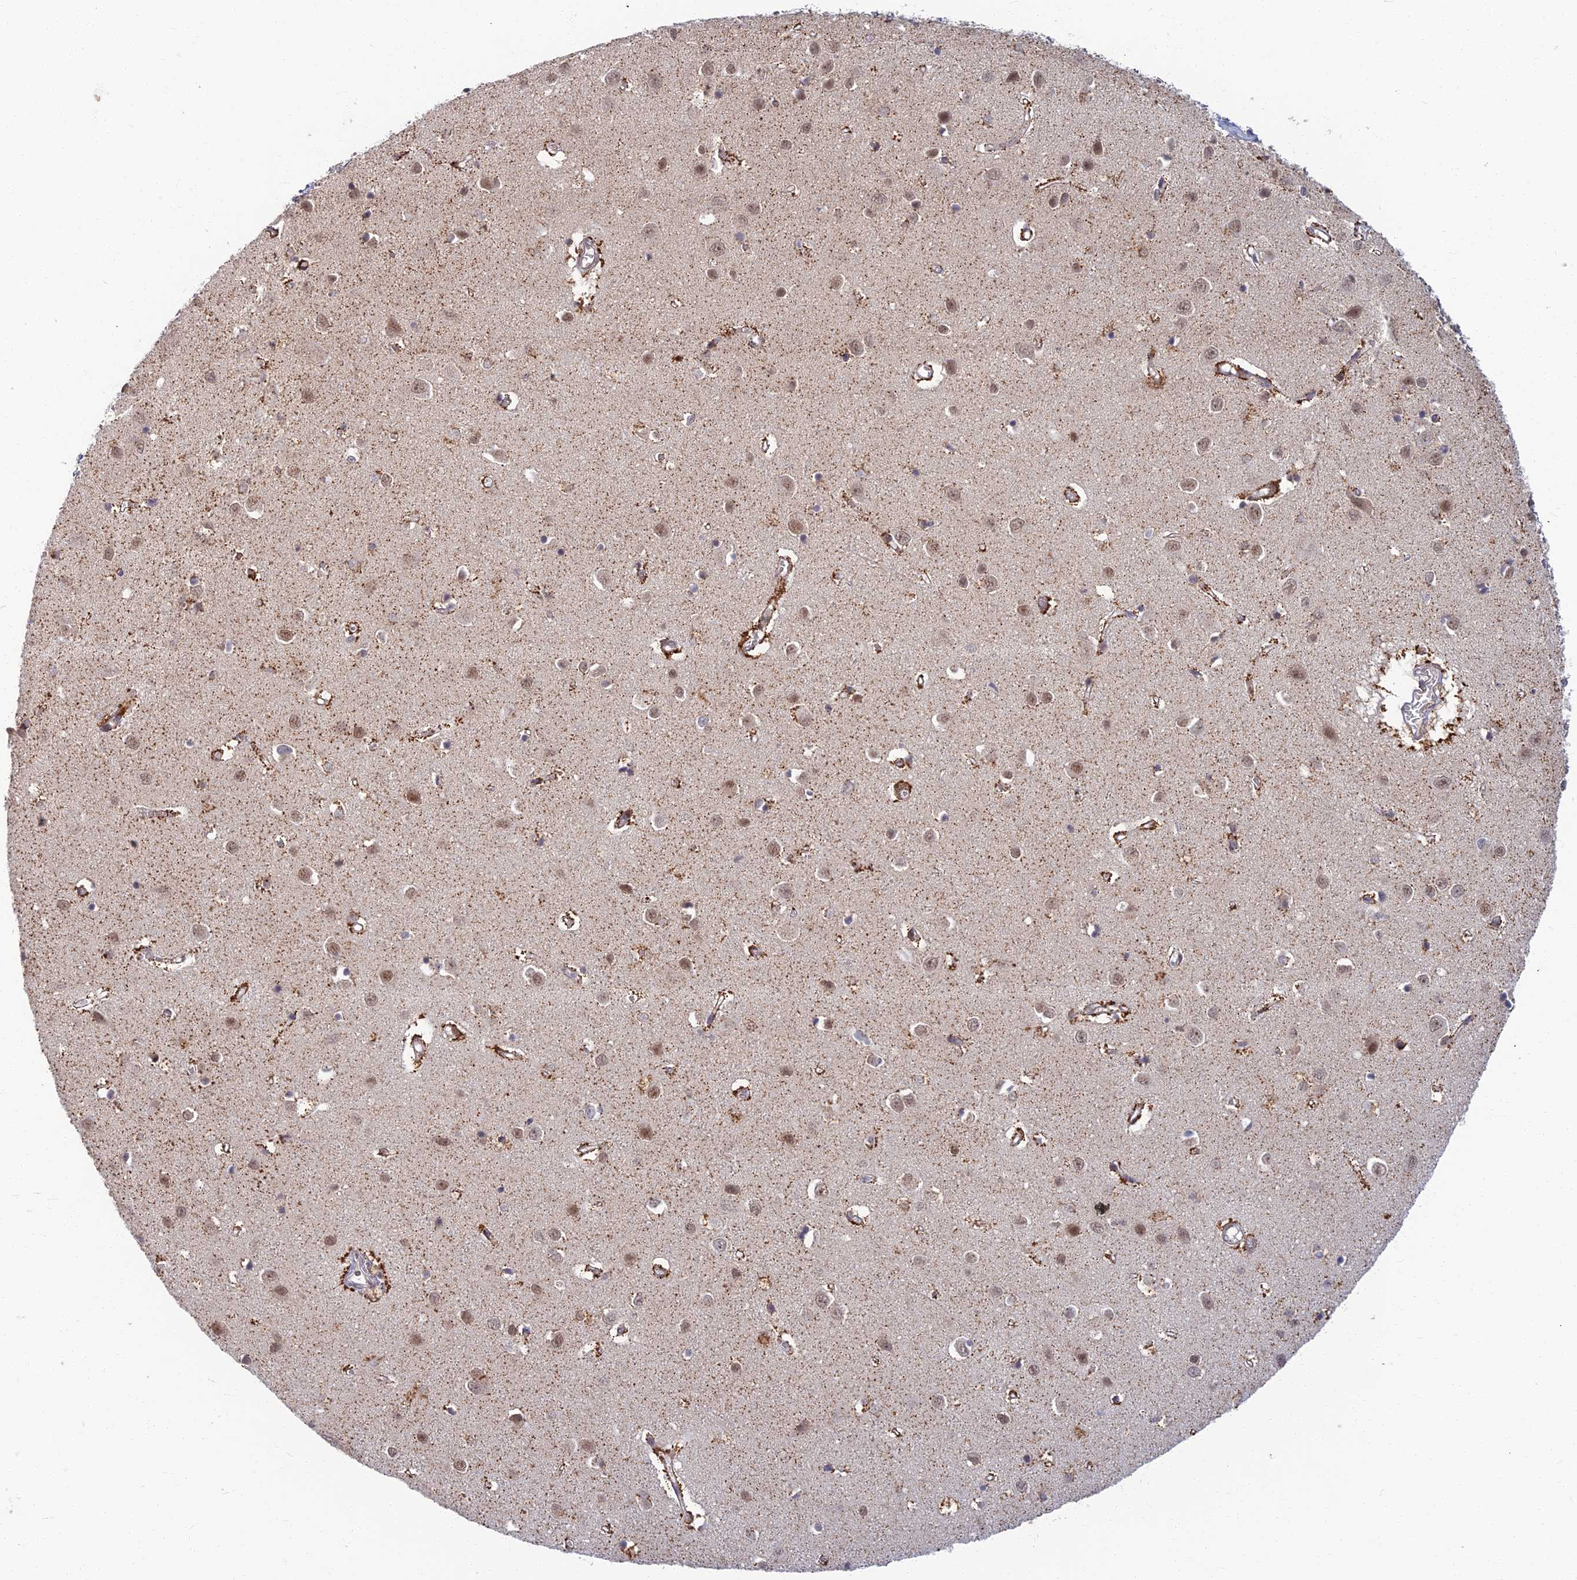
{"staining": {"intensity": "weak", "quantity": ">75%", "location": "nuclear"}, "tissue": "cerebral cortex", "cell_type": "Endothelial cells", "image_type": "normal", "snomed": [{"axis": "morphology", "description": "Normal tissue, NOS"}, {"axis": "topography", "description": "Cerebral cortex"}], "caption": "Immunohistochemistry image of unremarkable cerebral cortex stained for a protein (brown), which demonstrates low levels of weak nuclear positivity in approximately >75% of endothelial cells.", "gene": "TCEA2", "patient": {"sex": "female", "age": 64}}